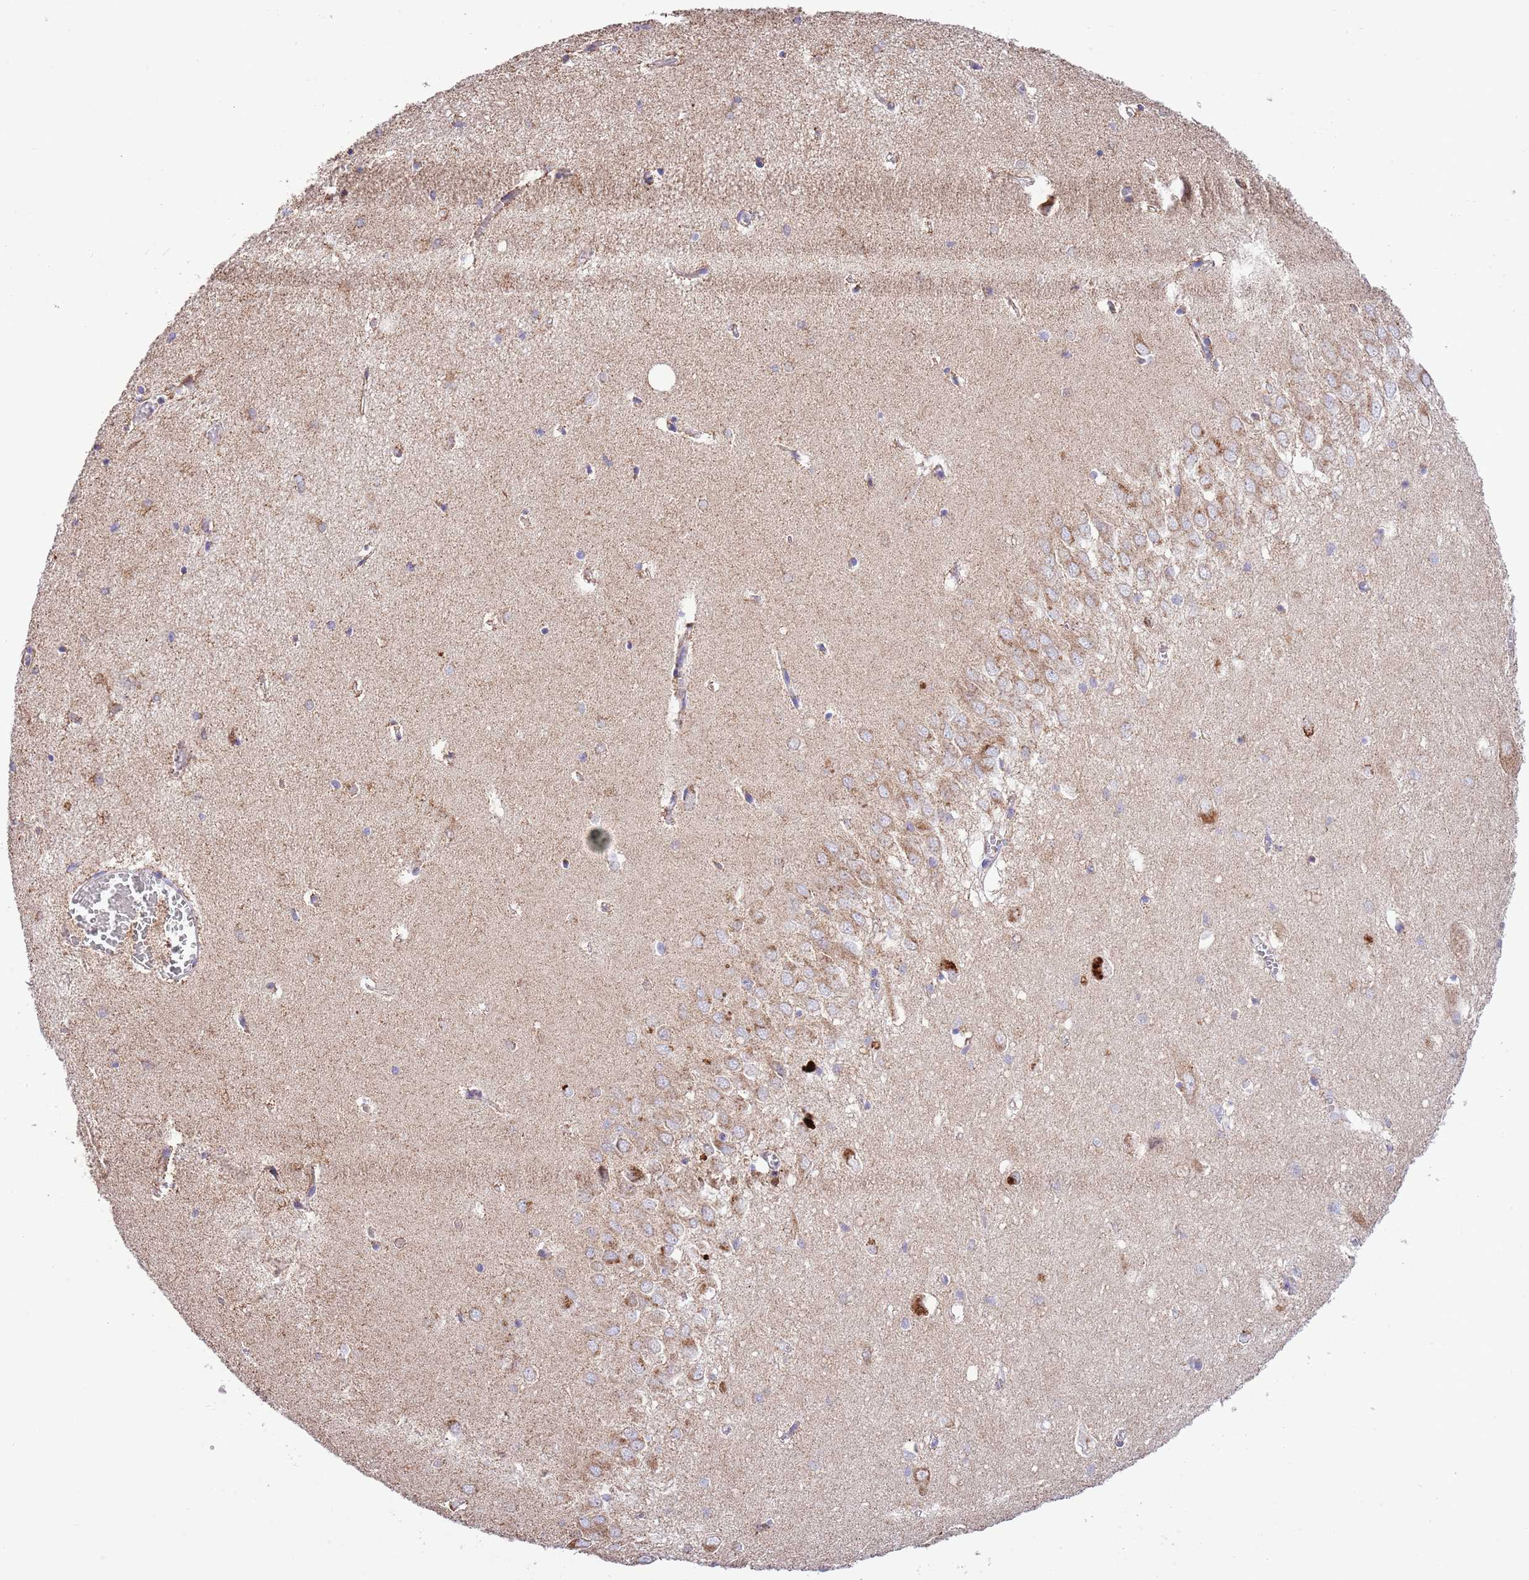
{"staining": {"intensity": "weak", "quantity": "<25%", "location": "cytoplasmic/membranous"}, "tissue": "hippocampus", "cell_type": "Glial cells", "image_type": "normal", "snomed": [{"axis": "morphology", "description": "Normal tissue, NOS"}, {"axis": "topography", "description": "Hippocampus"}], "caption": "This photomicrograph is of benign hippocampus stained with immunohistochemistry (IHC) to label a protein in brown with the nuclei are counter-stained blue. There is no positivity in glial cells.", "gene": "TEKTIP1", "patient": {"sex": "female", "age": 64}}